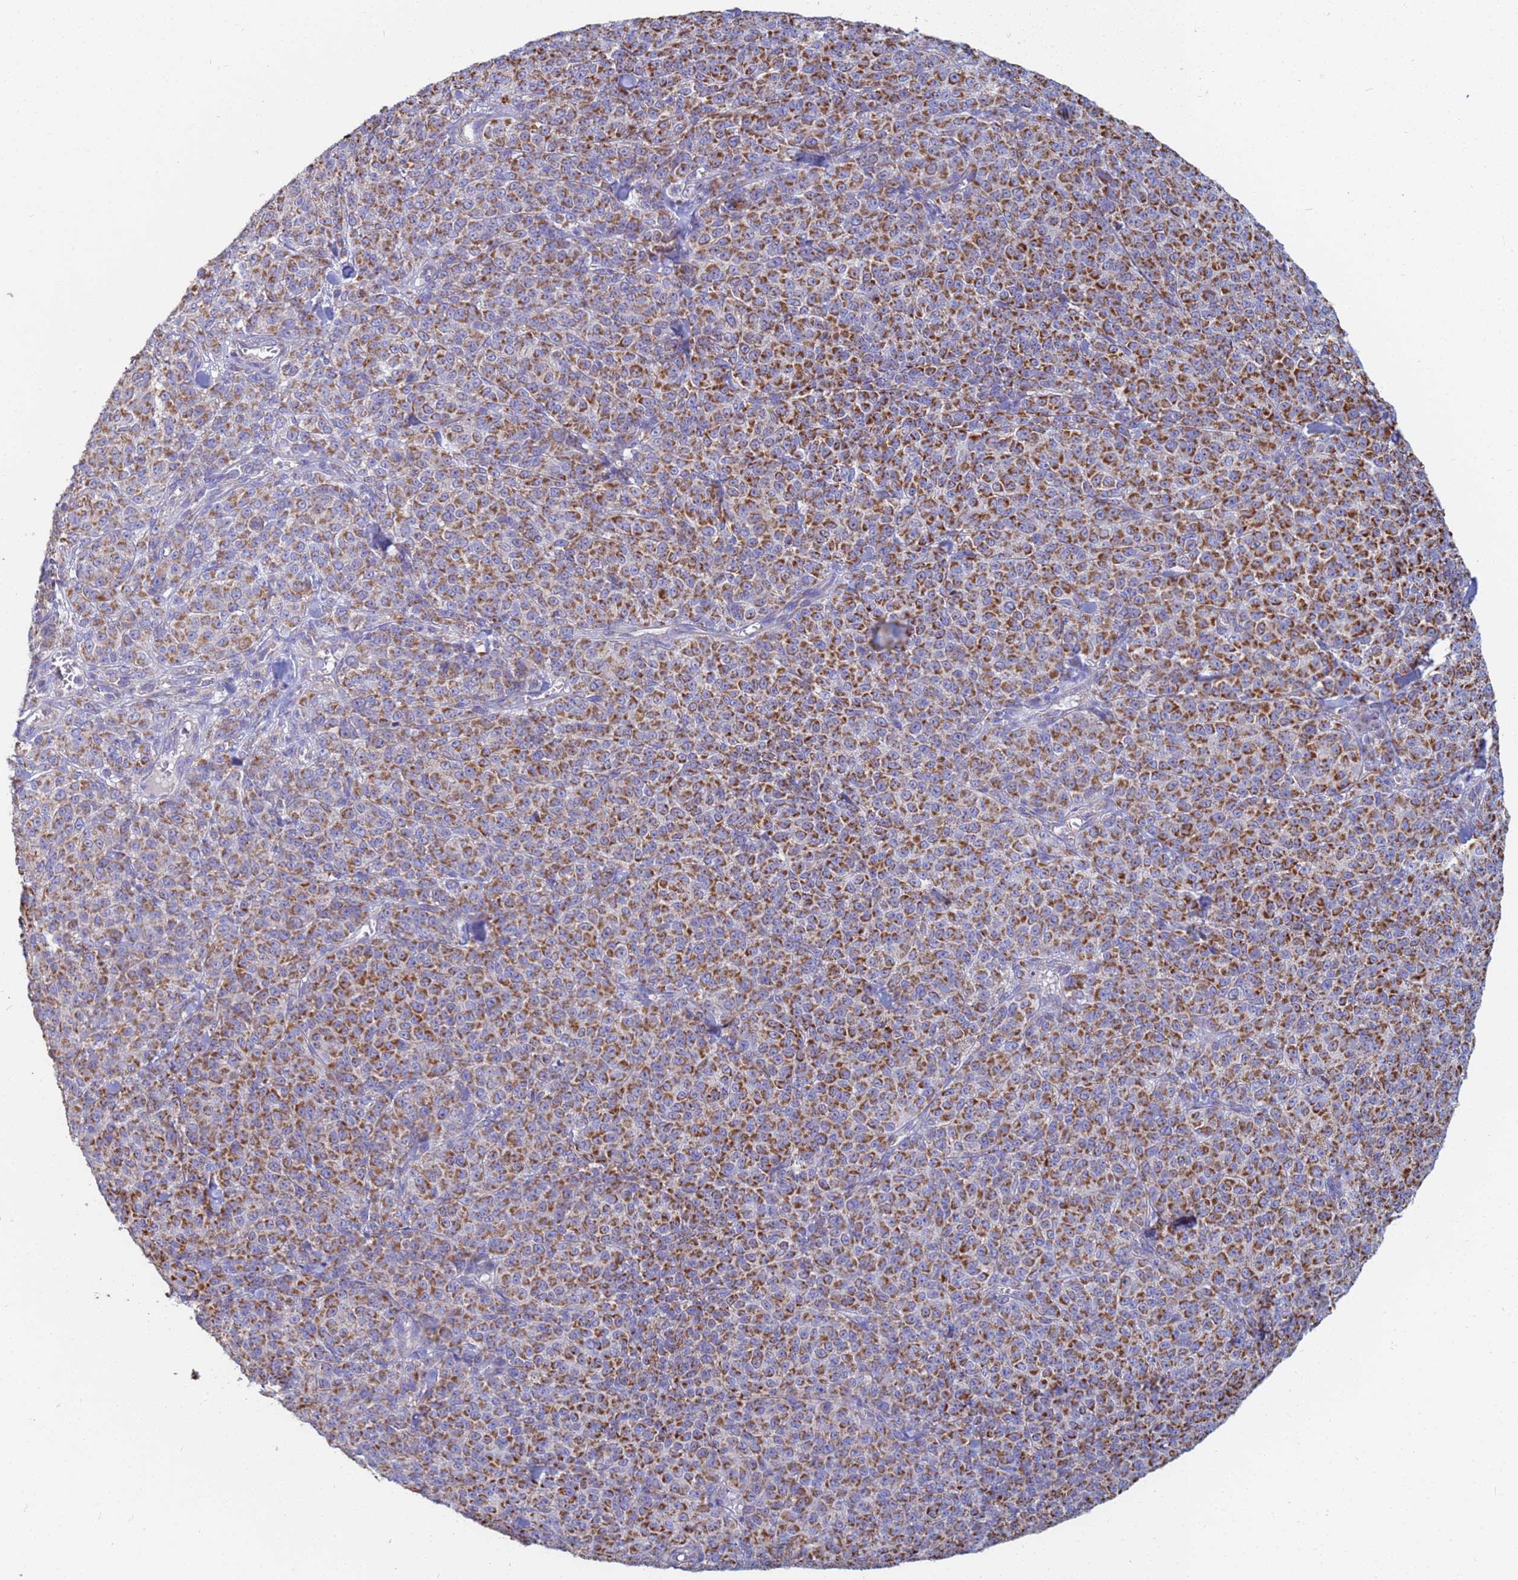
{"staining": {"intensity": "strong", "quantity": ">75%", "location": "cytoplasmic/membranous"}, "tissue": "melanoma", "cell_type": "Tumor cells", "image_type": "cancer", "snomed": [{"axis": "morphology", "description": "Normal tissue, NOS"}, {"axis": "morphology", "description": "Malignant melanoma, NOS"}, {"axis": "topography", "description": "Skin"}], "caption": "A brown stain highlights strong cytoplasmic/membranous expression of a protein in melanoma tumor cells.", "gene": "UQCRH", "patient": {"sex": "female", "age": 34}}